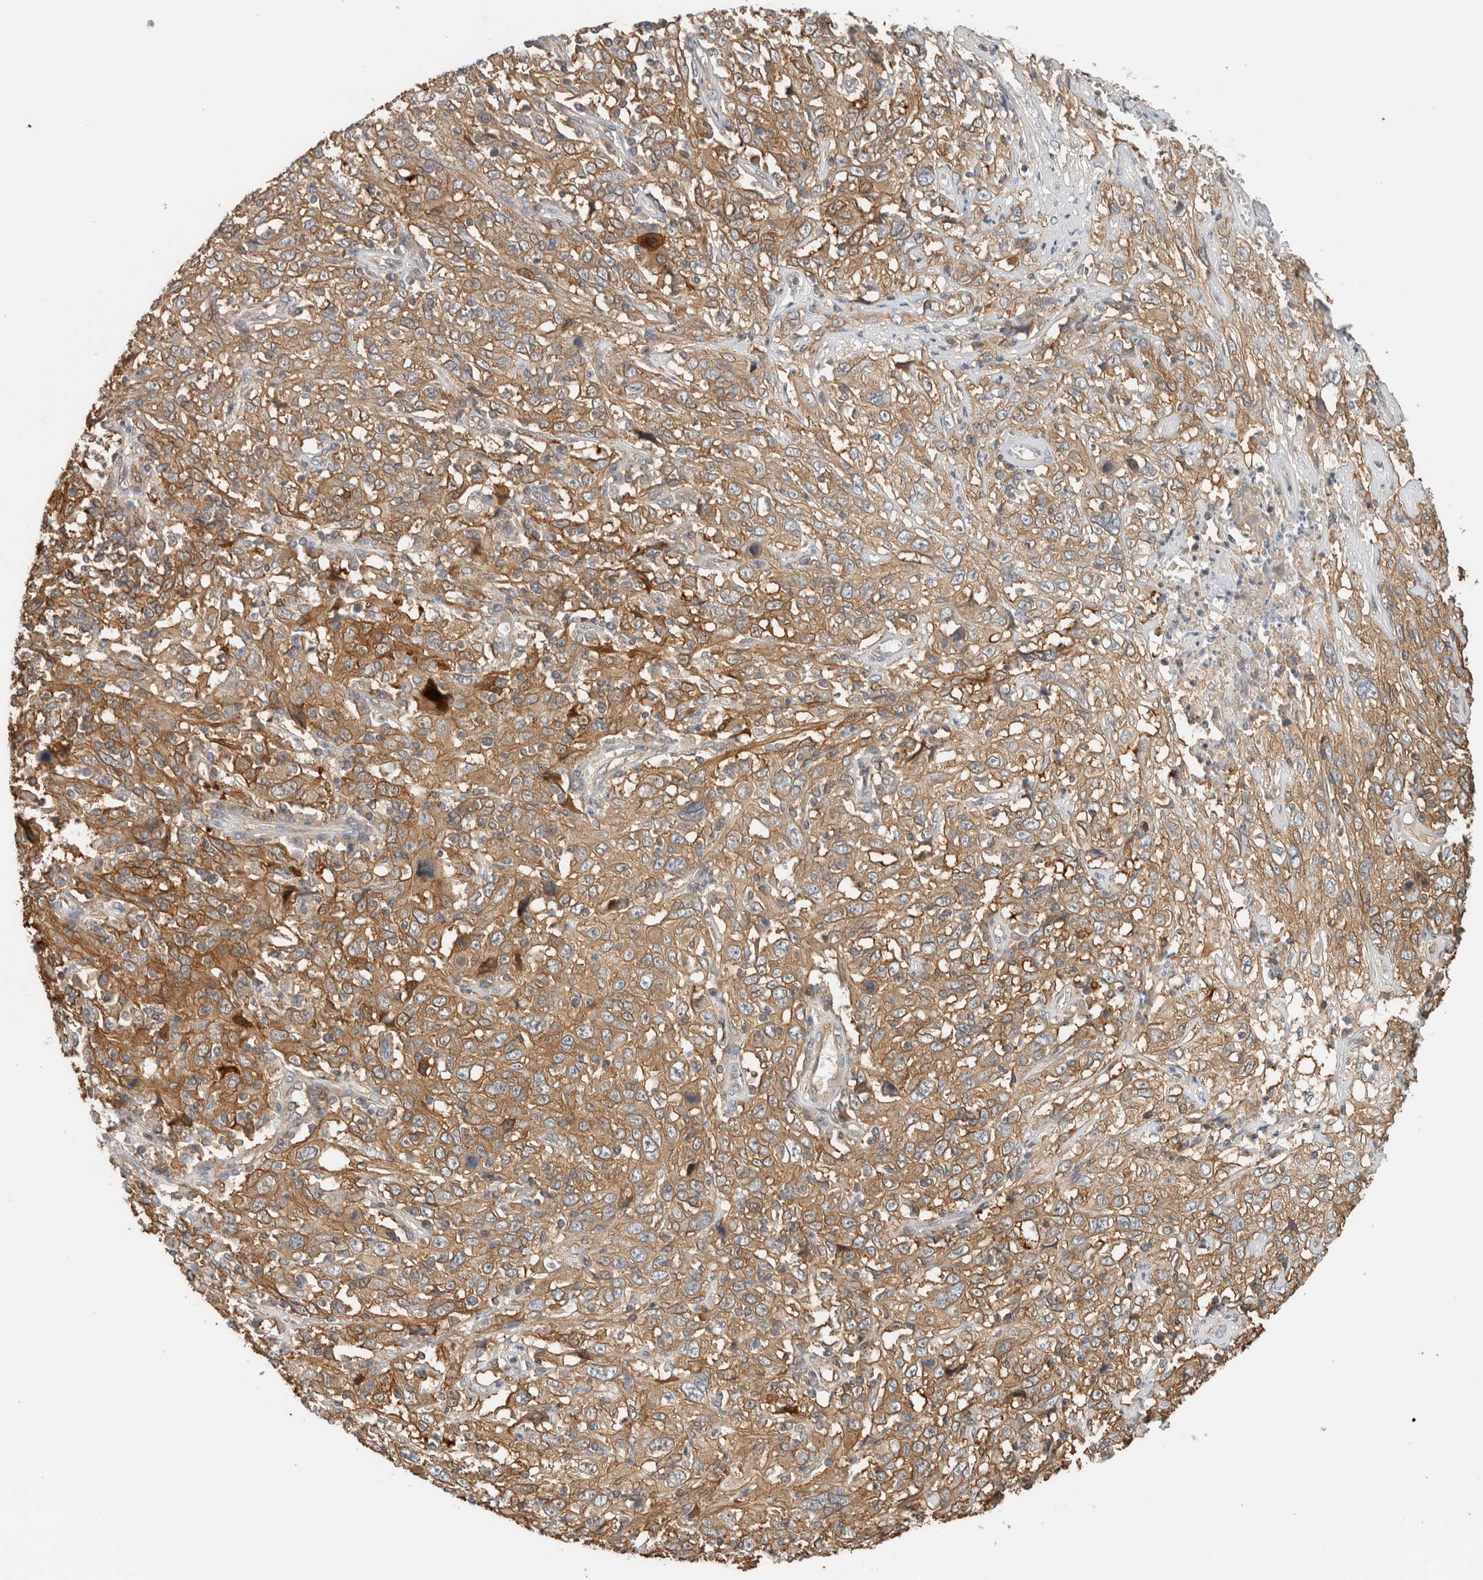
{"staining": {"intensity": "moderate", "quantity": ">75%", "location": "cytoplasmic/membranous"}, "tissue": "cervical cancer", "cell_type": "Tumor cells", "image_type": "cancer", "snomed": [{"axis": "morphology", "description": "Squamous cell carcinoma, NOS"}, {"axis": "topography", "description": "Cervix"}], "caption": "A high-resolution histopathology image shows immunohistochemistry staining of cervical cancer, which reveals moderate cytoplasmic/membranous expression in approximately >75% of tumor cells.", "gene": "PFDN4", "patient": {"sex": "female", "age": 46}}